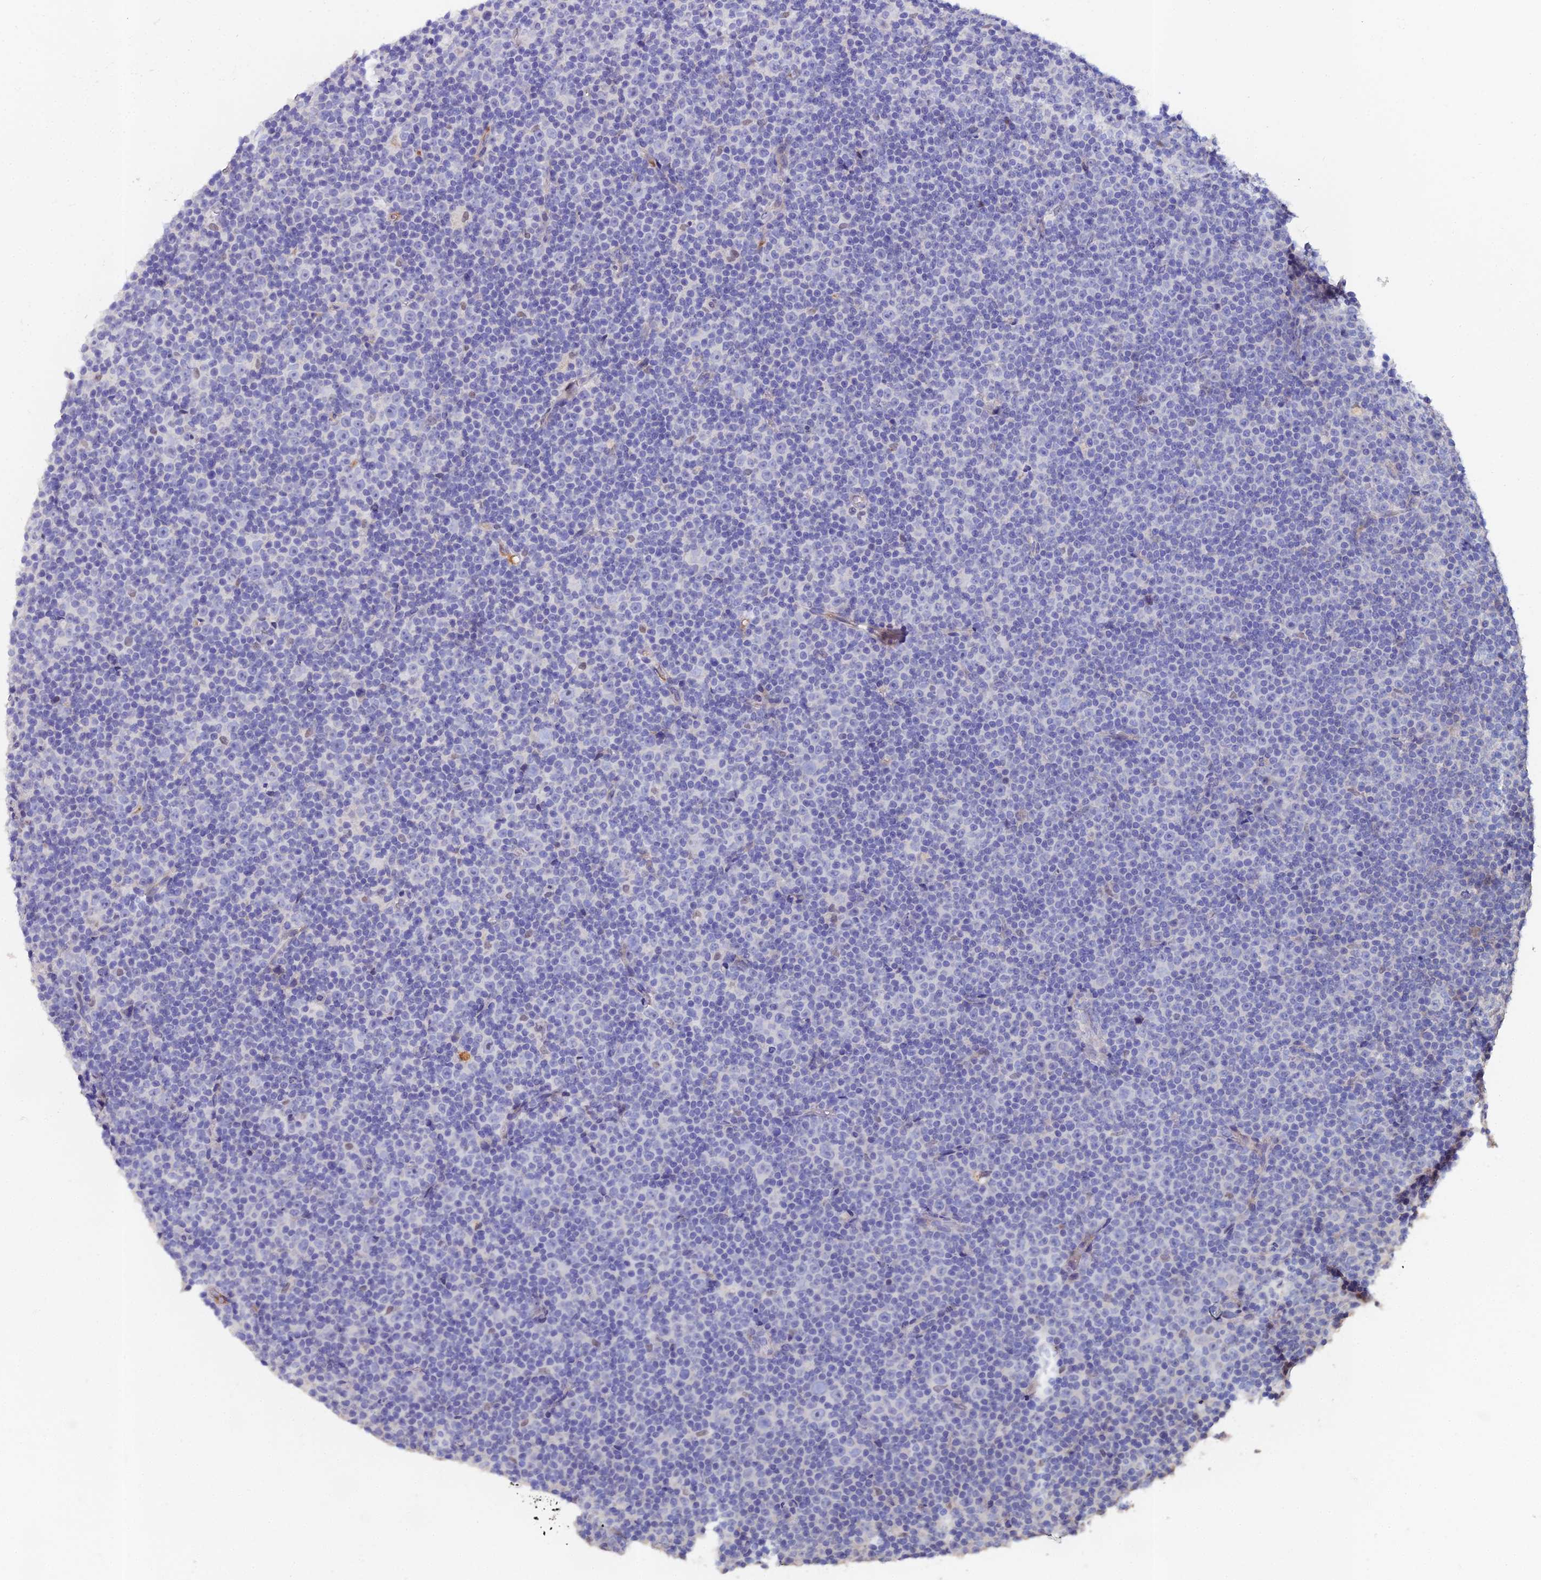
{"staining": {"intensity": "negative", "quantity": "none", "location": "none"}, "tissue": "lymphoma", "cell_type": "Tumor cells", "image_type": "cancer", "snomed": [{"axis": "morphology", "description": "Malignant lymphoma, non-Hodgkin's type, Low grade"}, {"axis": "topography", "description": "Lymph node"}], "caption": "Tumor cells show no significant expression in low-grade malignant lymphoma, non-Hodgkin's type.", "gene": "ESRRG", "patient": {"sex": "female", "age": 67}}